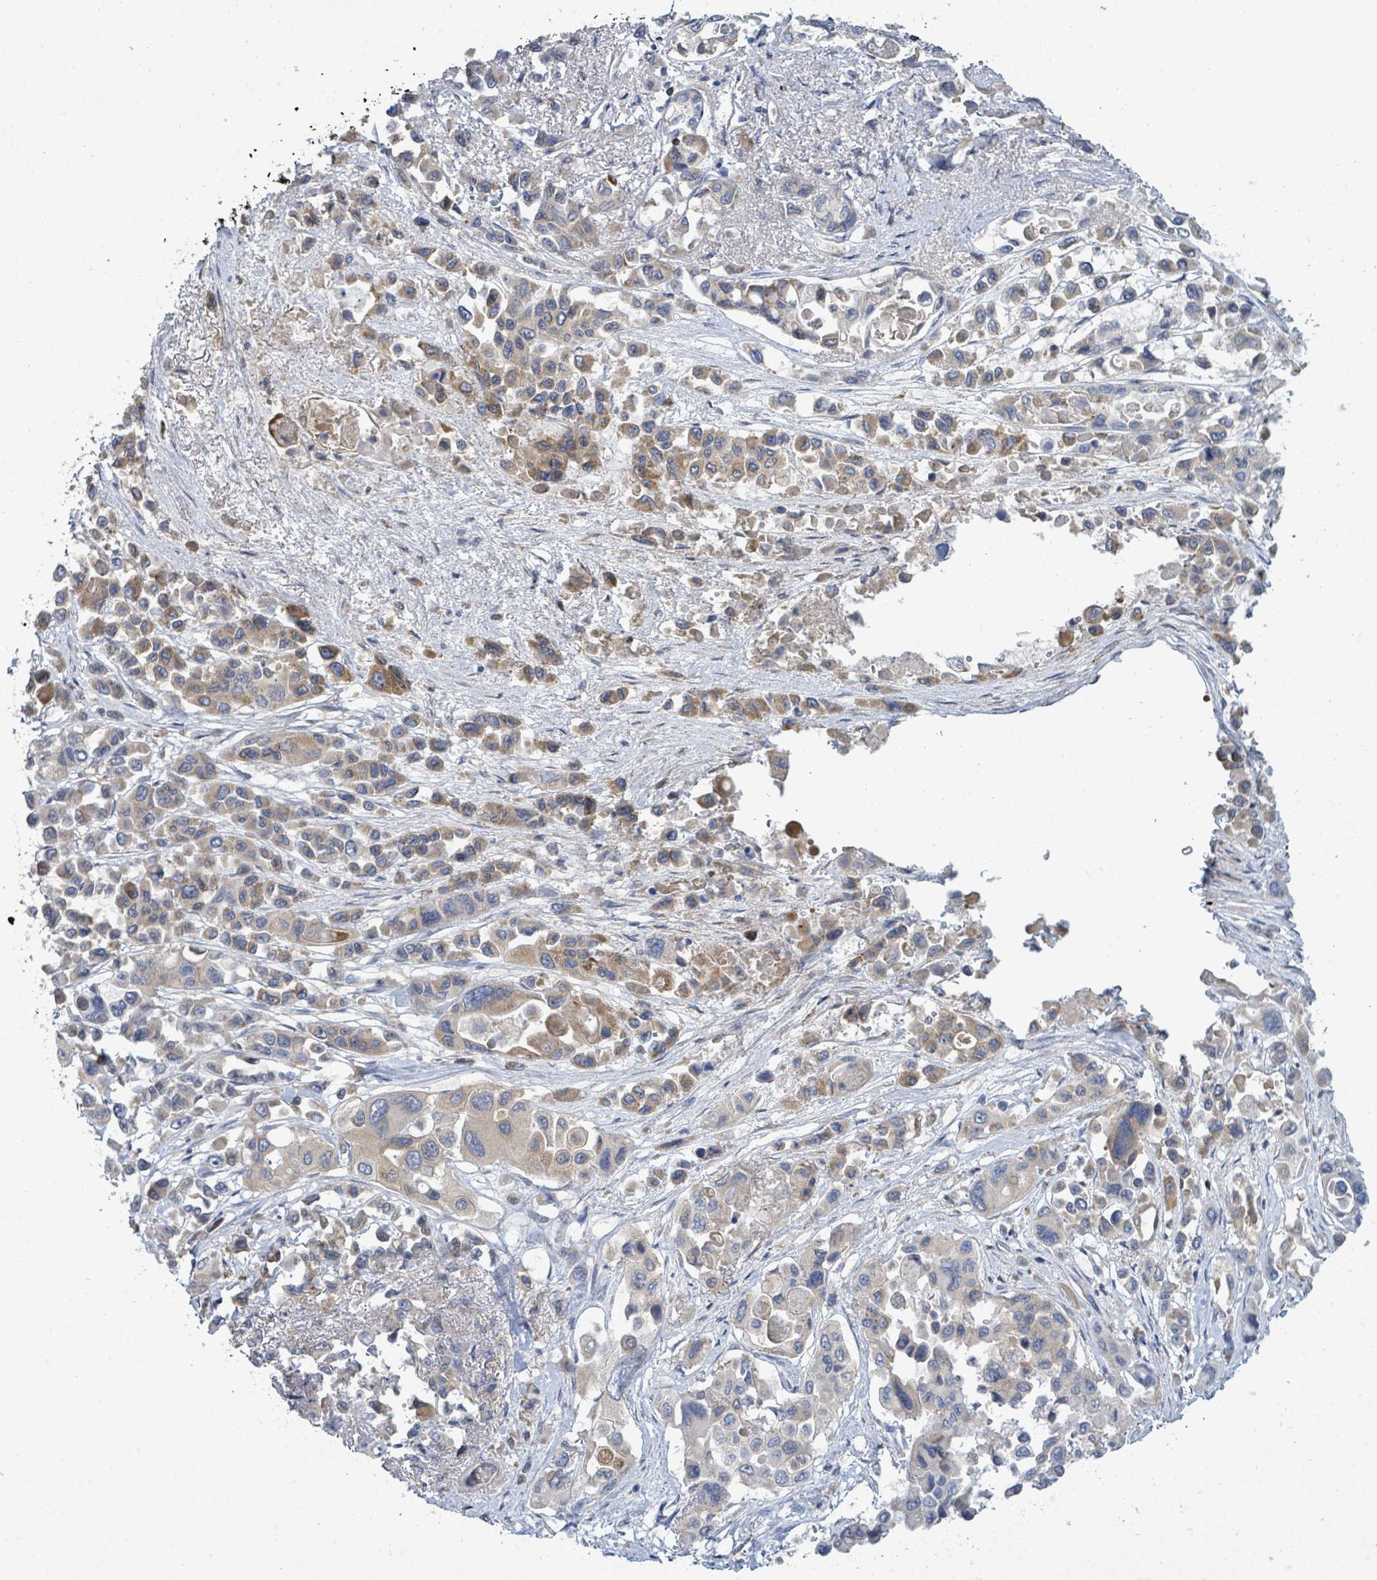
{"staining": {"intensity": "moderate", "quantity": "25%-75%", "location": "cytoplasmic/membranous"}, "tissue": "pancreatic cancer", "cell_type": "Tumor cells", "image_type": "cancer", "snomed": [{"axis": "morphology", "description": "Adenocarcinoma, NOS"}, {"axis": "topography", "description": "Pancreas"}], "caption": "Human pancreatic cancer stained with a protein marker shows moderate staining in tumor cells.", "gene": "SIRPB1", "patient": {"sex": "male", "age": 92}}